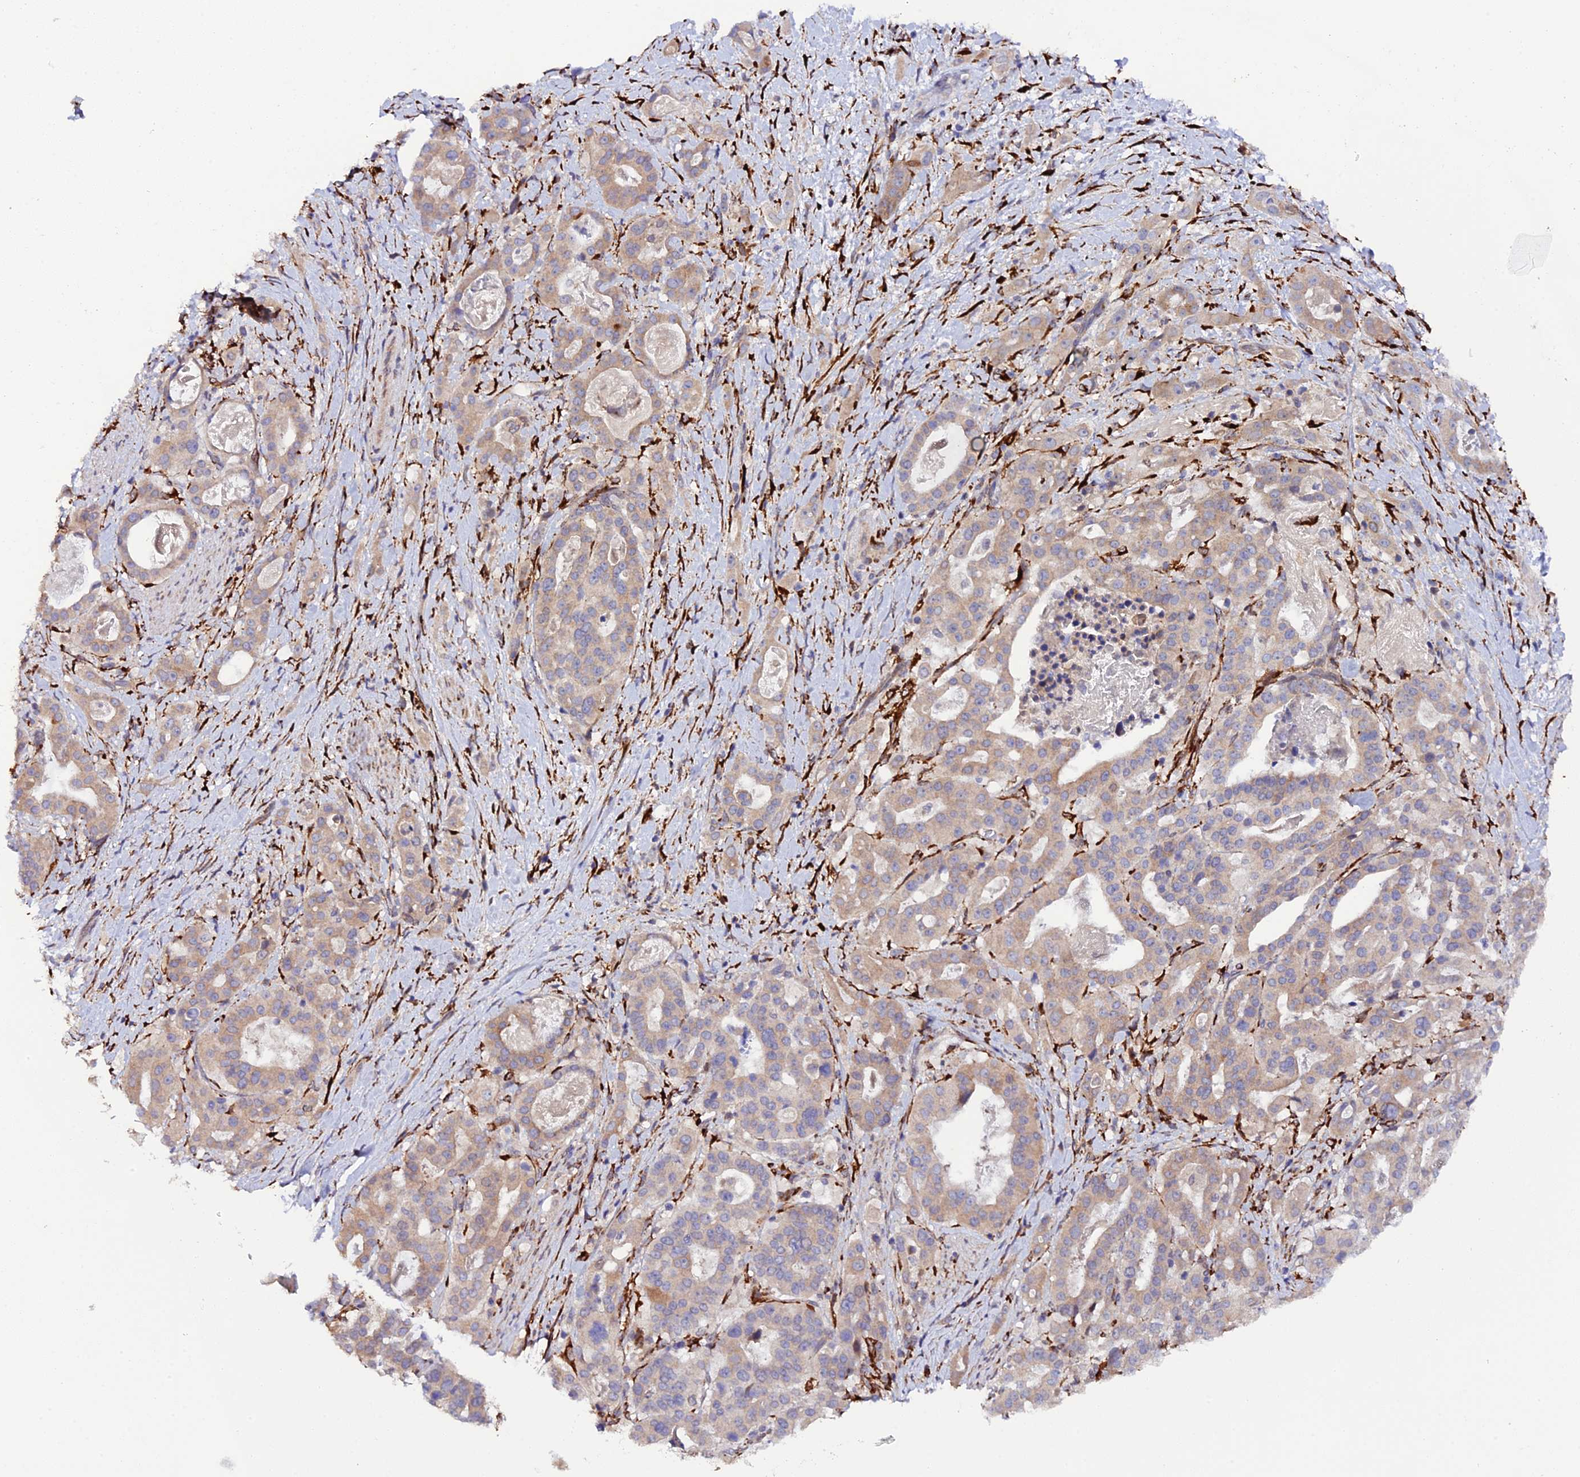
{"staining": {"intensity": "weak", "quantity": ">75%", "location": "cytoplasmic/membranous"}, "tissue": "stomach cancer", "cell_type": "Tumor cells", "image_type": "cancer", "snomed": [{"axis": "morphology", "description": "Adenocarcinoma, NOS"}, {"axis": "topography", "description": "Stomach"}], "caption": "Protein expression analysis of stomach cancer (adenocarcinoma) demonstrates weak cytoplasmic/membranous staining in about >75% of tumor cells.", "gene": "P3H3", "patient": {"sex": "male", "age": 48}}